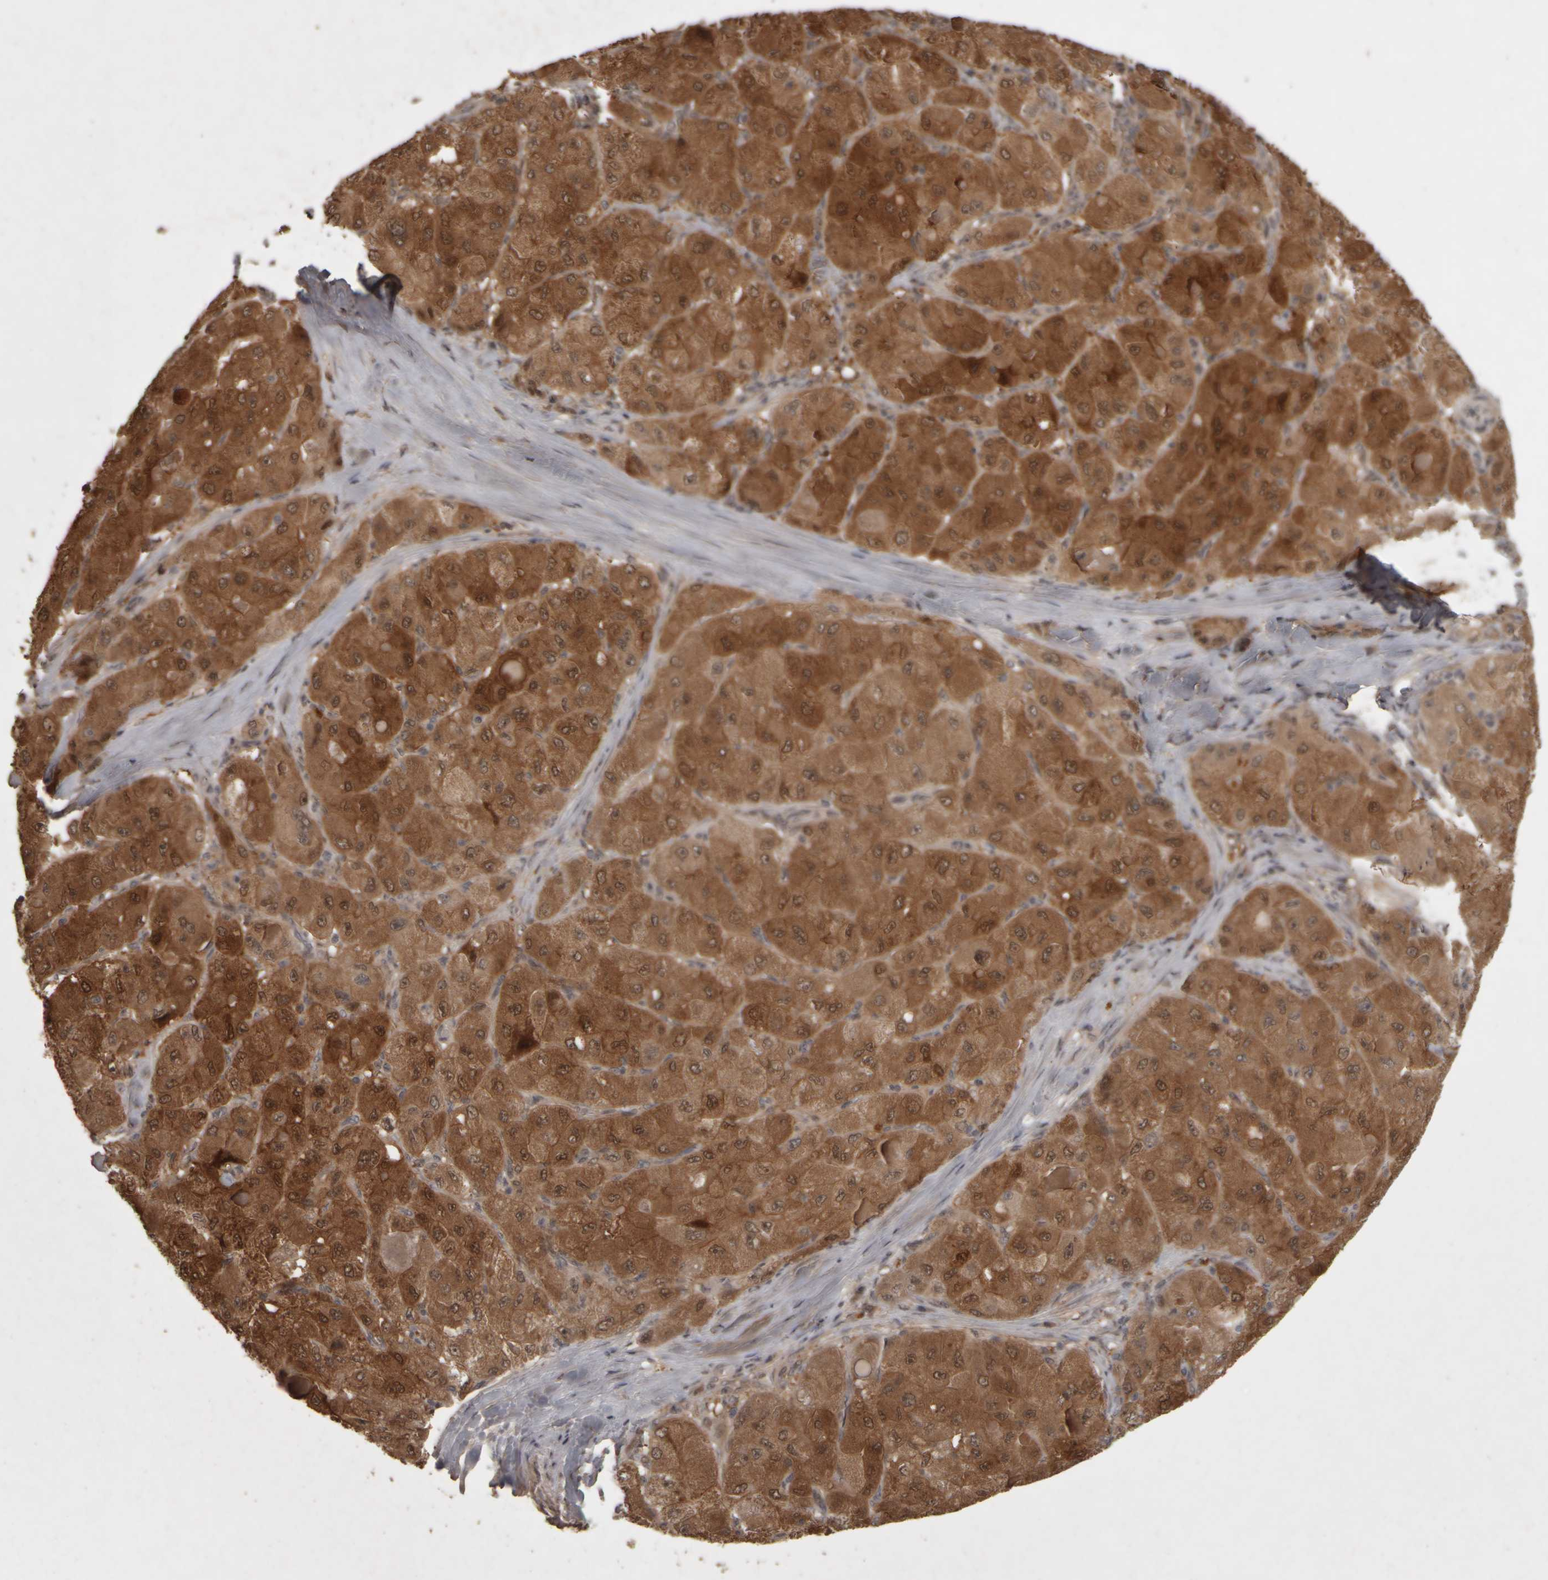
{"staining": {"intensity": "strong", "quantity": ">75%", "location": "cytoplasmic/membranous,nuclear"}, "tissue": "liver cancer", "cell_type": "Tumor cells", "image_type": "cancer", "snomed": [{"axis": "morphology", "description": "Carcinoma, Hepatocellular, NOS"}, {"axis": "topography", "description": "Liver"}], "caption": "Immunohistochemistry (IHC) micrograph of human liver cancer (hepatocellular carcinoma) stained for a protein (brown), which exhibits high levels of strong cytoplasmic/membranous and nuclear expression in approximately >75% of tumor cells.", "gene": "ACO1", "patient": {"sex": "male", "age": 80}}